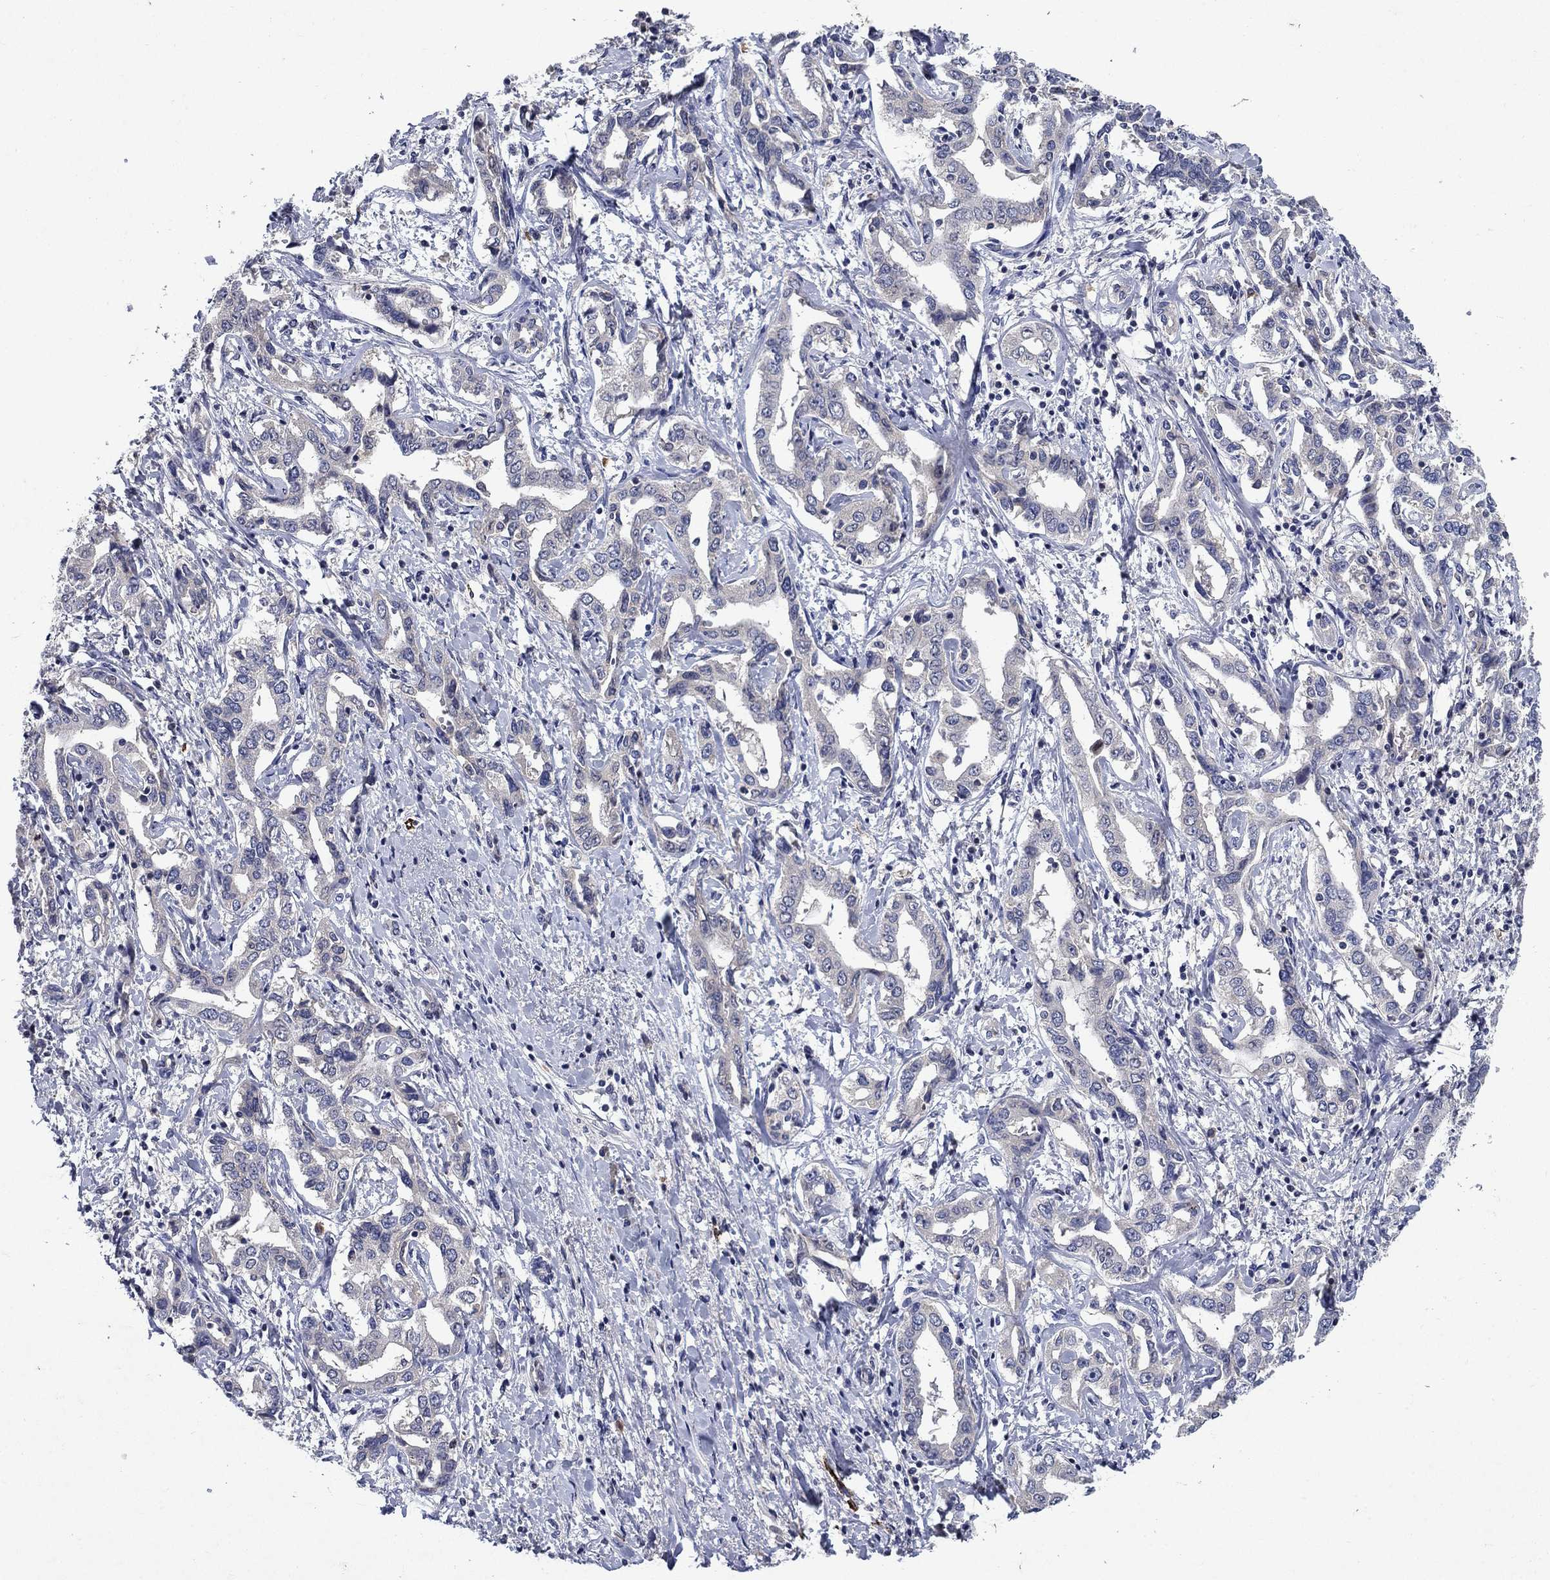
{"staining": {"intensity": "negative", "quantity": "none", "location": "none"}, "tissue": "liver cancer", "cell_type": "Tumor cells", "image_type": "cancer", "snomed": [{"axis": "morphology", "description": "Cholangiocarcinoma"}, {"axis": "topography", "description": "Liver"}], "caption": "Tumor cells are negative for brown protein staining in liver cancer (cholangiocarcinoma).", "gene": "STAB2", "patient": {"sex": "male", "age": 59}}